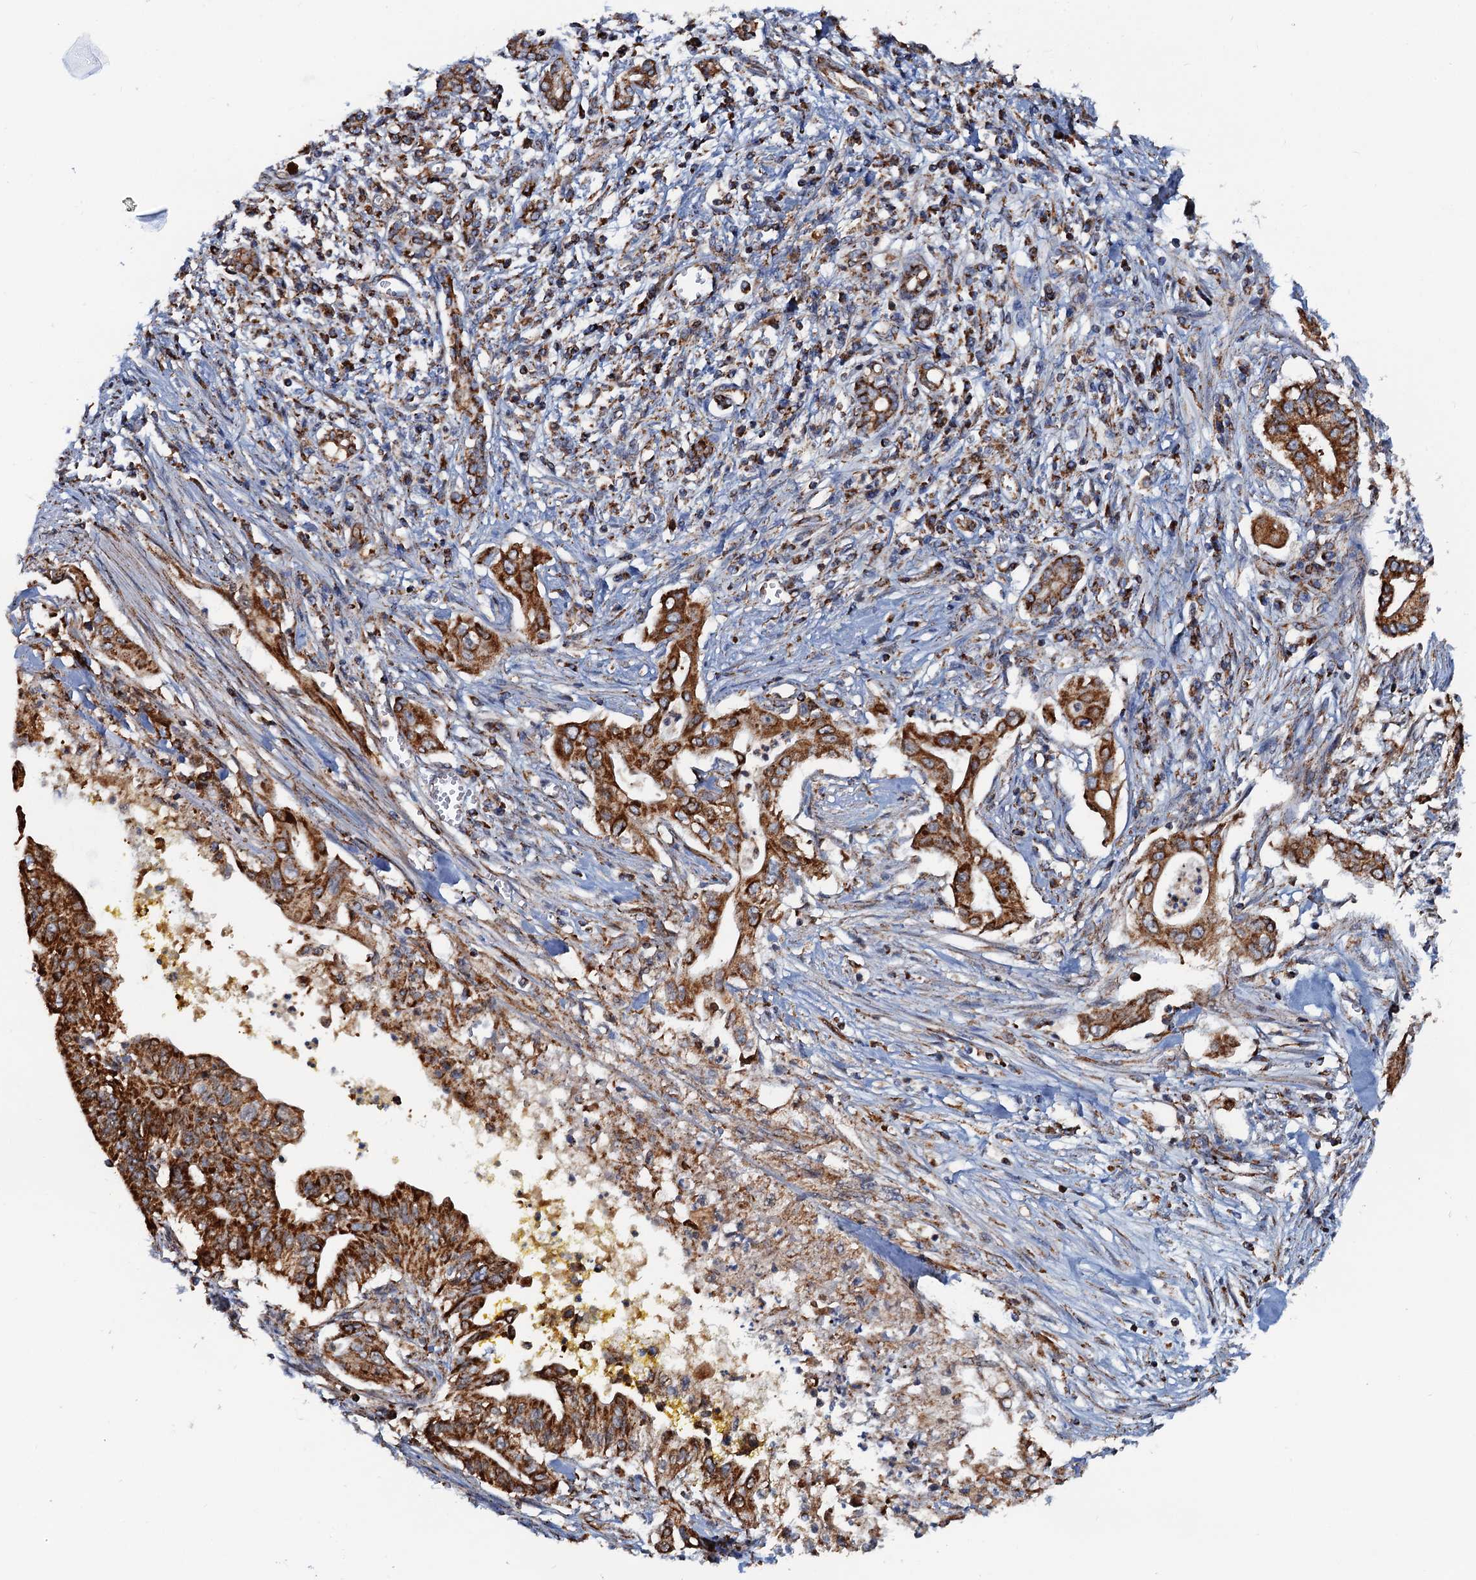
{"staining": {"intensity": "strong", "quantity": ">75%", "location": "cytoplasmic/membranous"}, "tissue": "pancreatic cancer", "cell_type": "Tumor cells", "image_type": "cancer", "snomed": [{"axis": "morphology", "description": "Adenocarcinoma, NOS"}, {"axis": "topography", "description": "Pancreas"}], "caption": "Tumor cells demonstrate high levels of strong cytoplasmic/membranous expression in approximately >75% of cells in pancreatic adenocarcinoma. The staining is performed using DAB (3,3'-diaminobenzidine) brown chromogen to label protein expression. The nuclei are counter-stained blue using hematoxylin.", "gene": "AAGAB", "patient": {"sex": "male", "age": 58}}